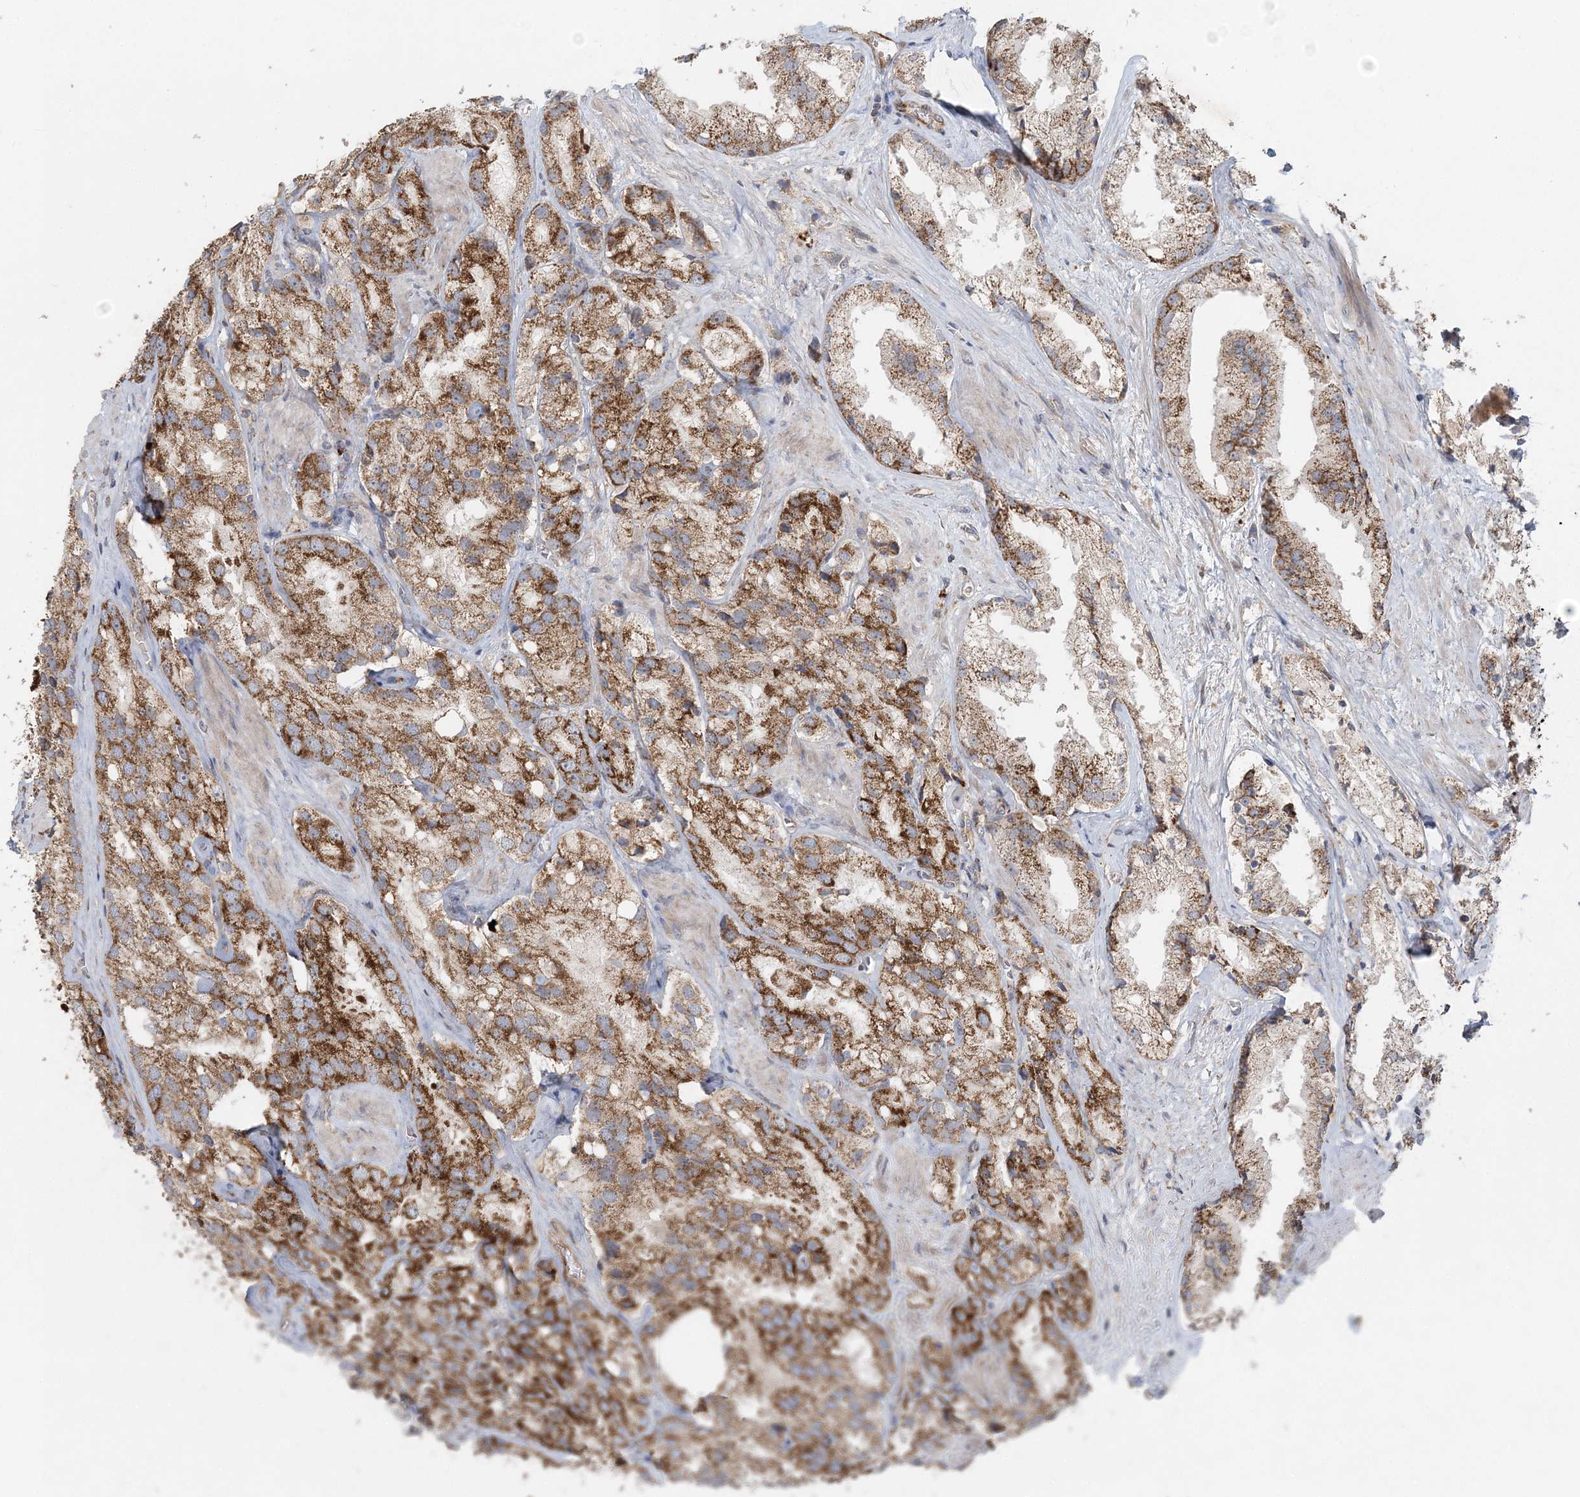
{"staining": {"intensity": "moderate", "quantity": ">75%", "location": "cytoplasmic/membranous"}, "tissue": "prostate cancer", "cell_type": "Tumor cells", "image_type": "cancer", "snomed": [{"axis": "morphology", "description": "Adenocarcinoma, High grade"}, {"axis": "topography", "description": "Prostate"}], "caption": "Immunohistochemical staining of prostate adenocarcinoma (high-grade) reveals moderate cytoplasmic/membranous protein staining in about >75% of tumor cells. Nuclei are stained in blue.", "gene": "LRPPRC", "patient": {"sex": "male", "age": 66}}